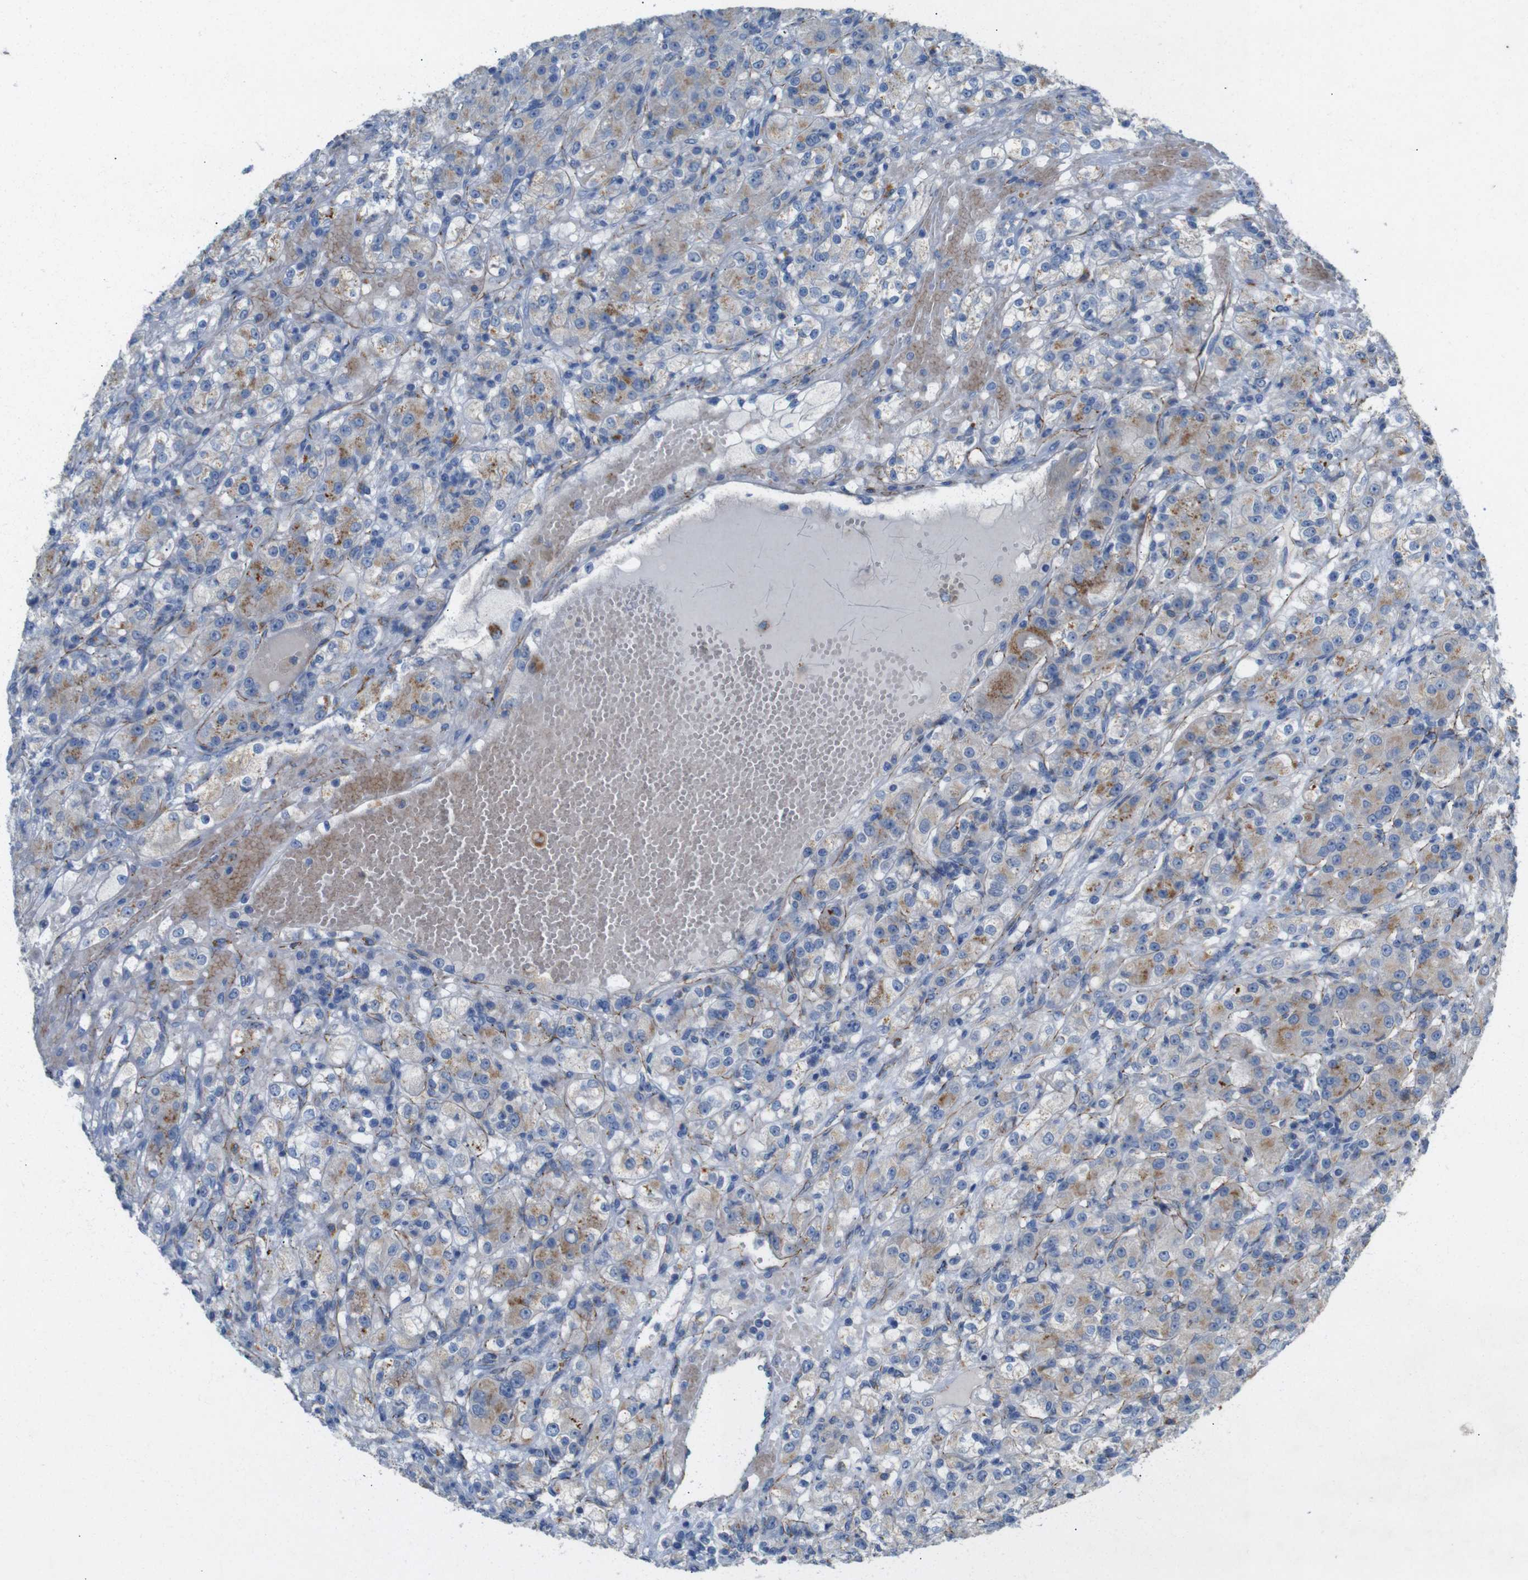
{"staining": {"intensity": "weak", "quantity": "25%-75%", "location": "cytoplasmic/membranous"}, "tissue": "renal cancer", "cell_type": "Tumor cells", "image_type": "cancer", "snomed": [{"axis": "morphology", "description": "Normal tissue, NOS"}, {"axis": "morphology", "description": "Adenocarcinoma, NOS"}, {"axis": "topography", "description": "Kidney"}], "caption": "Human renal cancer stained with a protein marker exhibits weak staining in tumor cells.", "gene": "NHLRC3", "patient": {"sex": "male", "age": 61}}